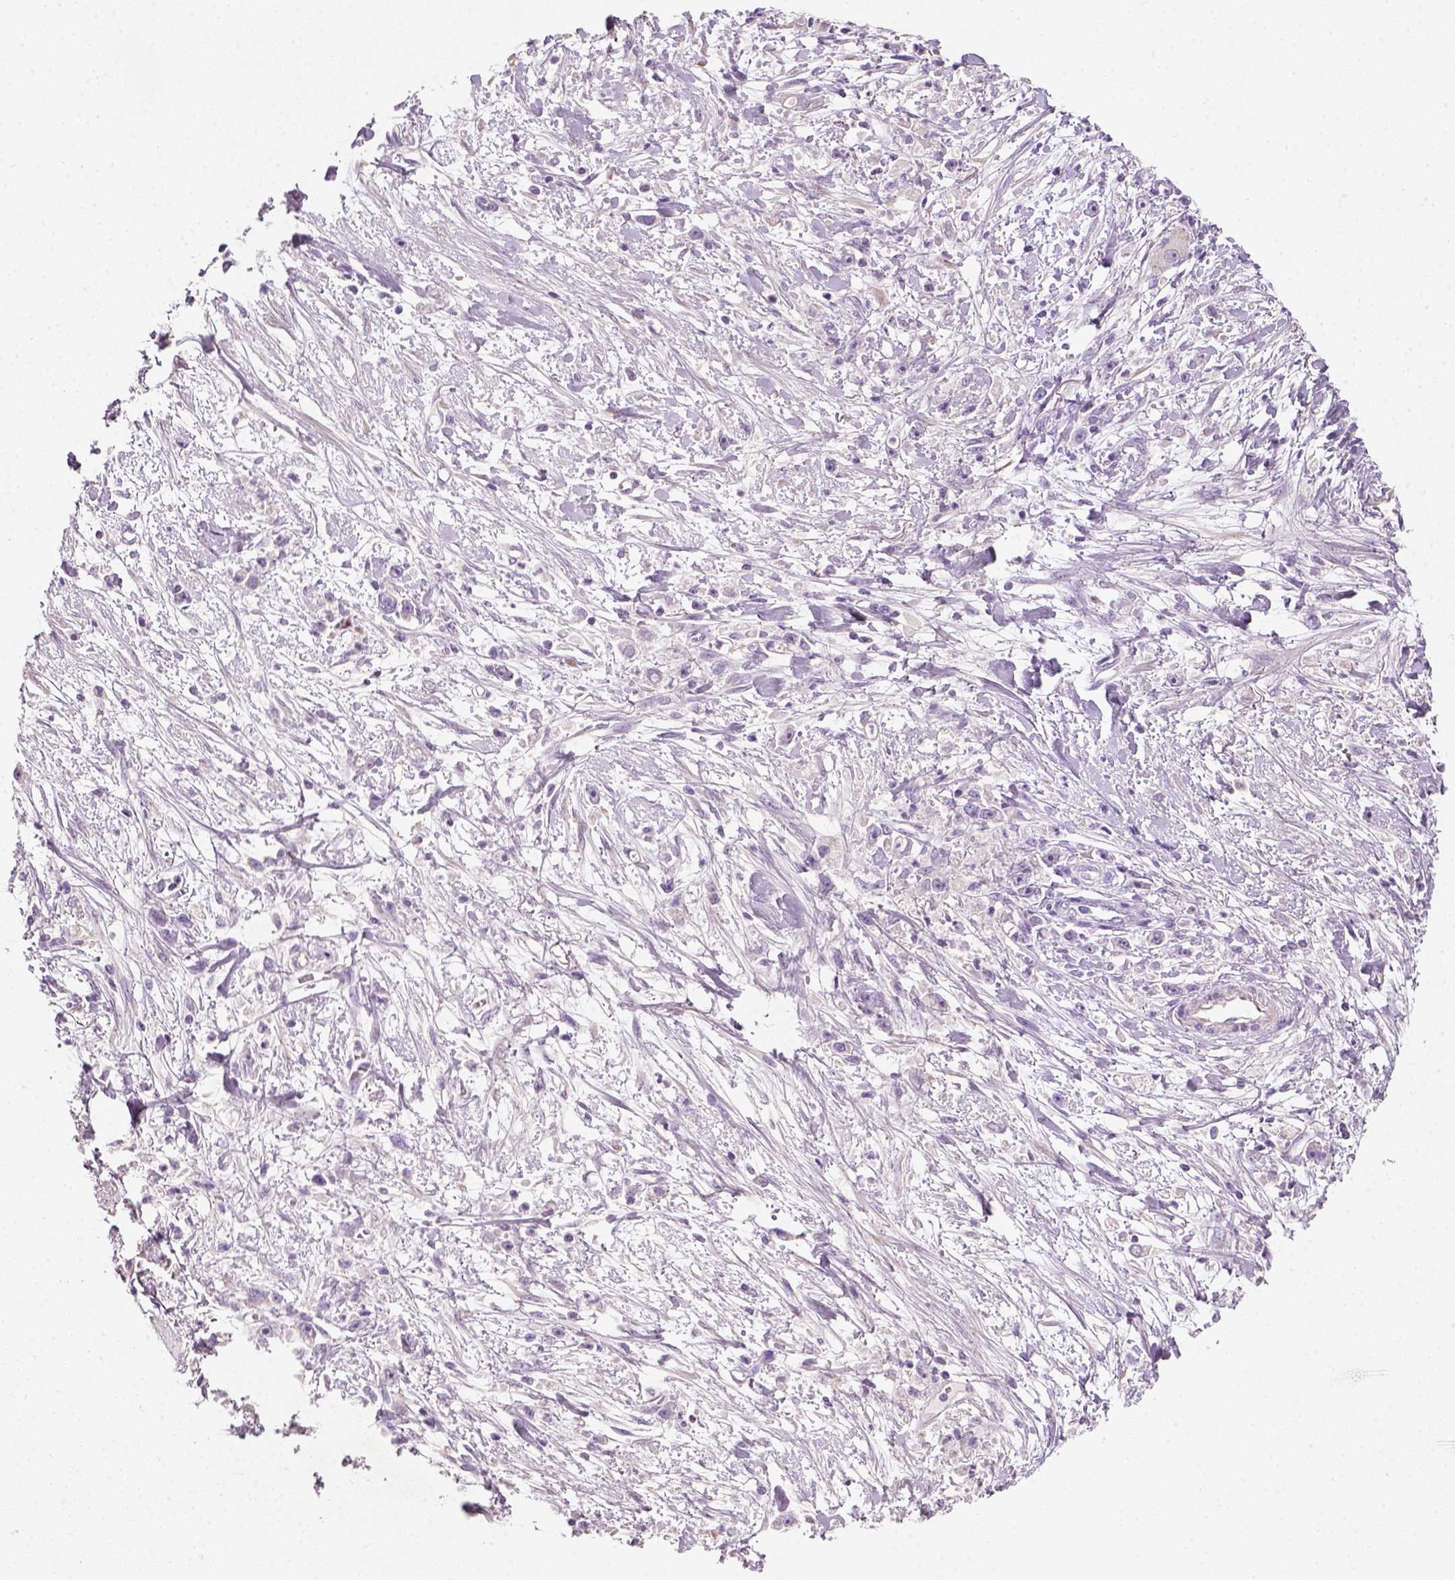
{"staining": {"intensity": "negative", "quantity": "none", "location": "none"}, "tissue": "stomach cancer", "cell_type": "Tumor cells", "image_type": "cancer", "snomed": [{"axis": "morphology", "description": "Adenocarcinoma, NOS"}, {"axis": "topography", "description": "Stomach"}], "caption": "Histopathology image shows no protein positivity in tumor cells of adenocarcinoma (stomach) tissue.", "gene": "NUDT6", "patient": {"sex": "female", "age": 59}}